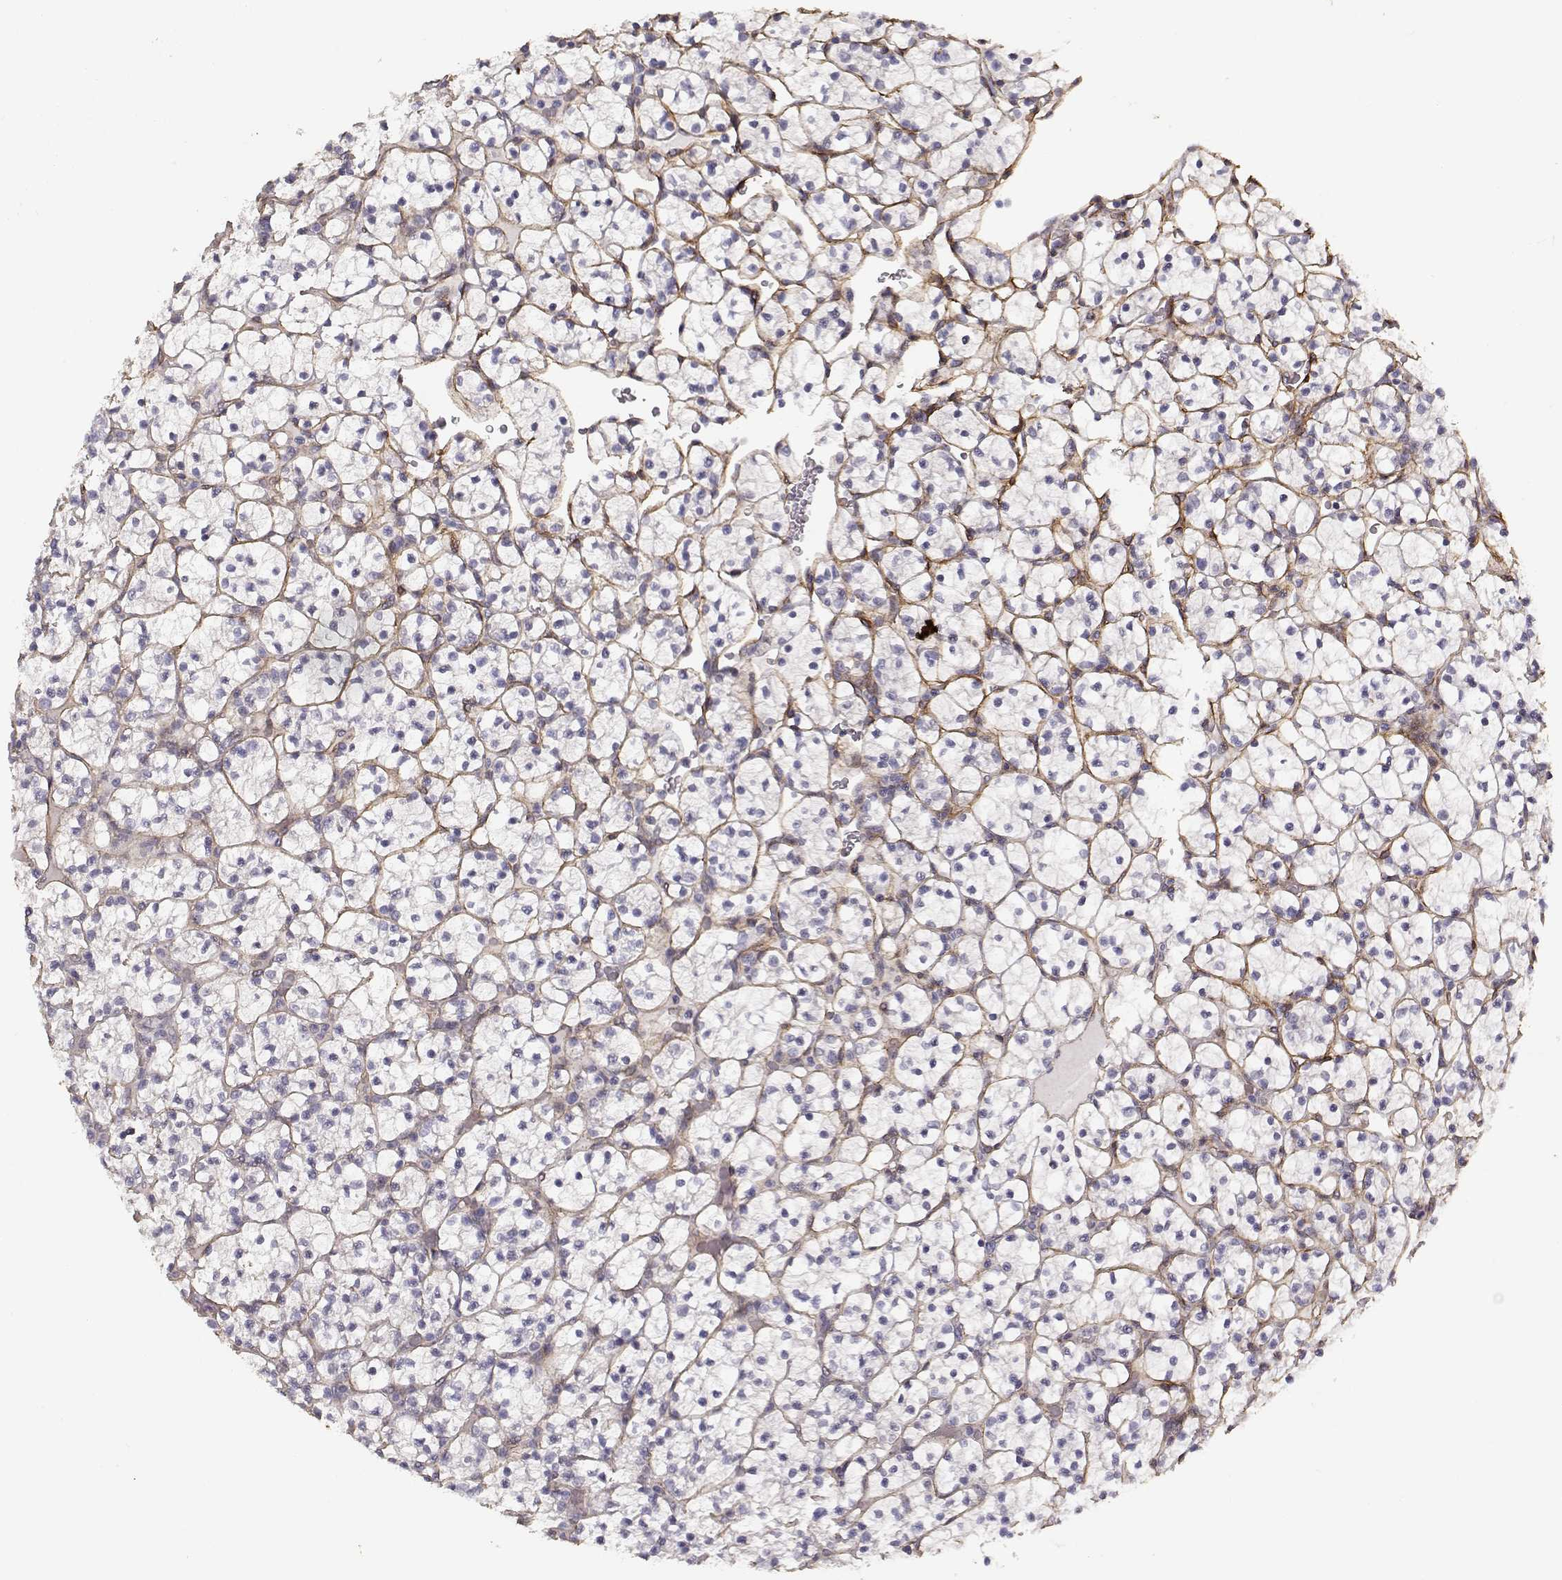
{"staining": {"intensity": "negative", "quantity": "none", "location": "none"}, "tissue": "renal cancer", "cell_type": "Tumor cells", "image_type": "cancer", "snomed": [{"axis": "morphology", "description": "Adenocarcinoma, NOS"}, {"axis": "topography", "description": "Kidney"}], "caption": "DAB immunohistochemical staining of human renal adenocarcinoma exhibits no significant positivity in tumor cells.", "gene": "LAMA5", "patient": {"sex": "female", "age": 89}}